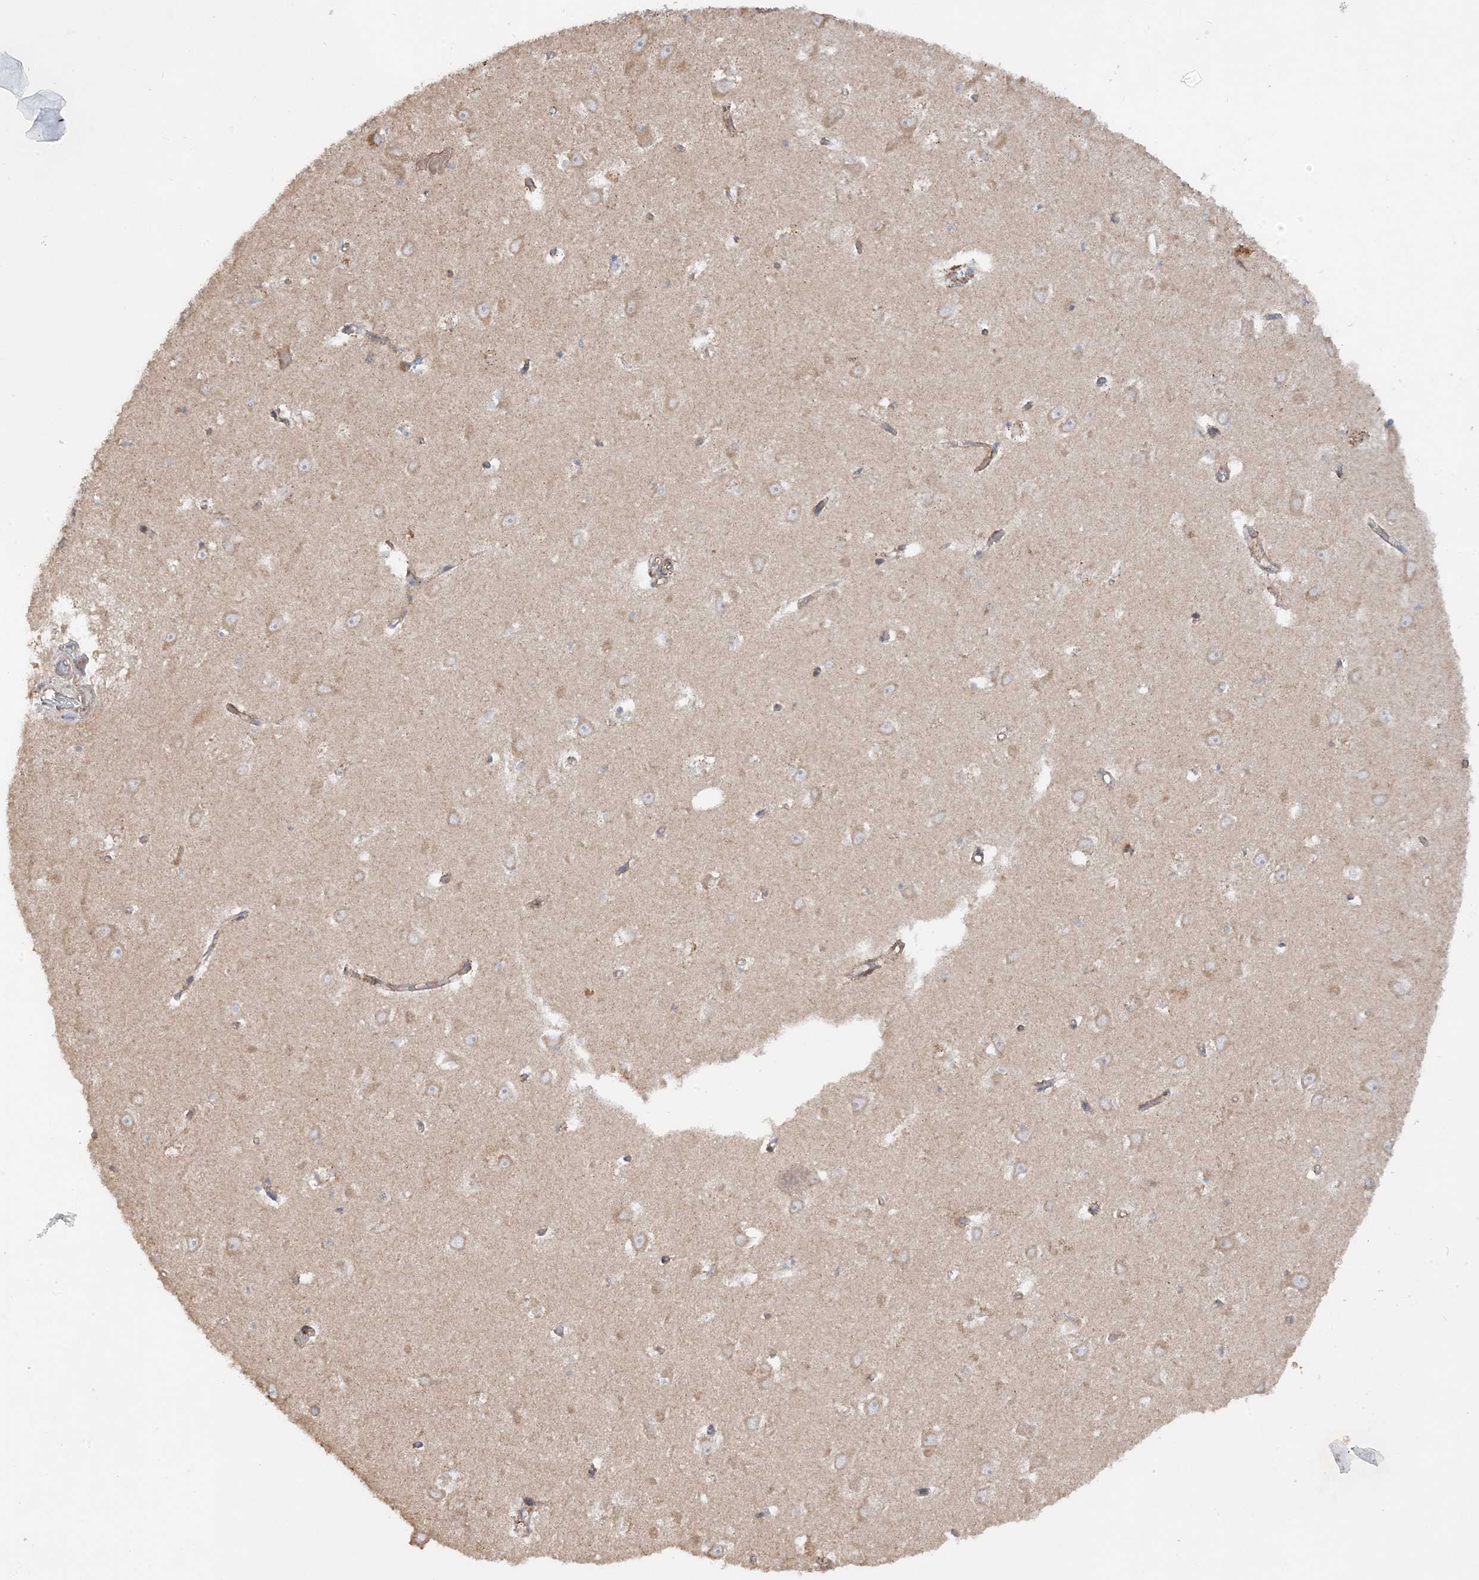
{"staining": {"intensity": "moderate", "quantity": "<25%", "location": "cytoplasmic/membranous"}, "tissue": "hippocampus", "cell_type": "Glial cells", "image_type": "normal", "snomed": [{"axis": "morphology", "description": "Normal tissue, NOS"}, {"axis": "topography", "description": "Hippocampus"}], "caption": "Immunohistochemistry staining of benign hippocampus, which shows low levels of moderate cytoplasmic/membranous expression in about <25% of glial cells indicating moderate cytoplasmic/membranous protein expression. The staining was performed using DAB (brown) for protein detection and nuclei were counterstained in hematoxylin (blue).", "gene": "NDUFAF3", "patient": {"sex": "male", "age": 70}}